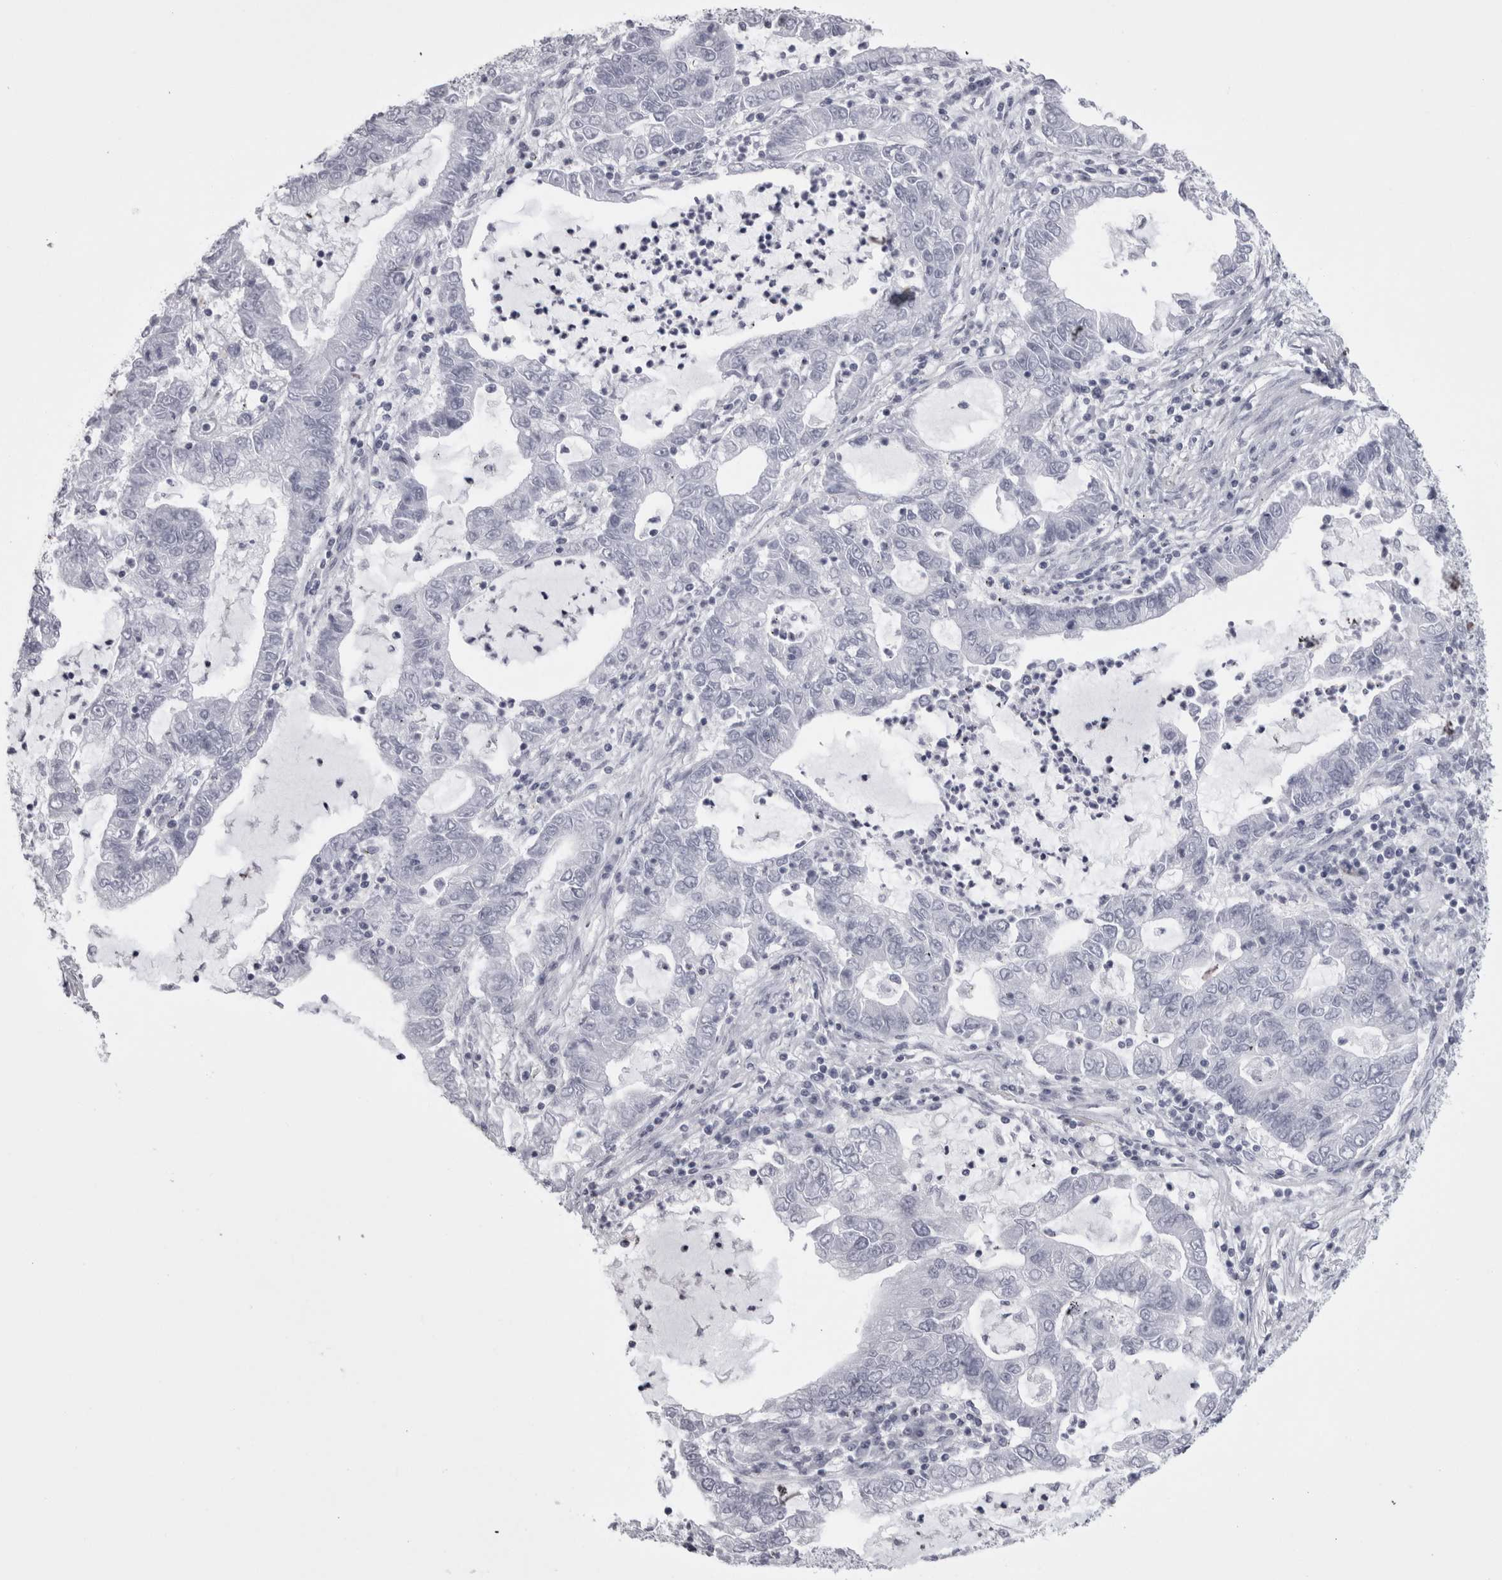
{"staining": {"intensity": "negative", "quantity": "none", "location": "none"}, "tissue": "lung cancer", "cell_type": "Tumor cells", "image_type": "cancer", "snomed": [{"axis": "morphology", "description": "Adenocarcinoma, NOS"}, {"axis": "topography", "description": "Lung"}], "caption": "Immunohistochemical staining of human lung cancer (adenocarcinoma) reveals no significant positivity in tumor cells.", "gene": "SKAP1", "patient": {"sex": "female", "age": 51}}